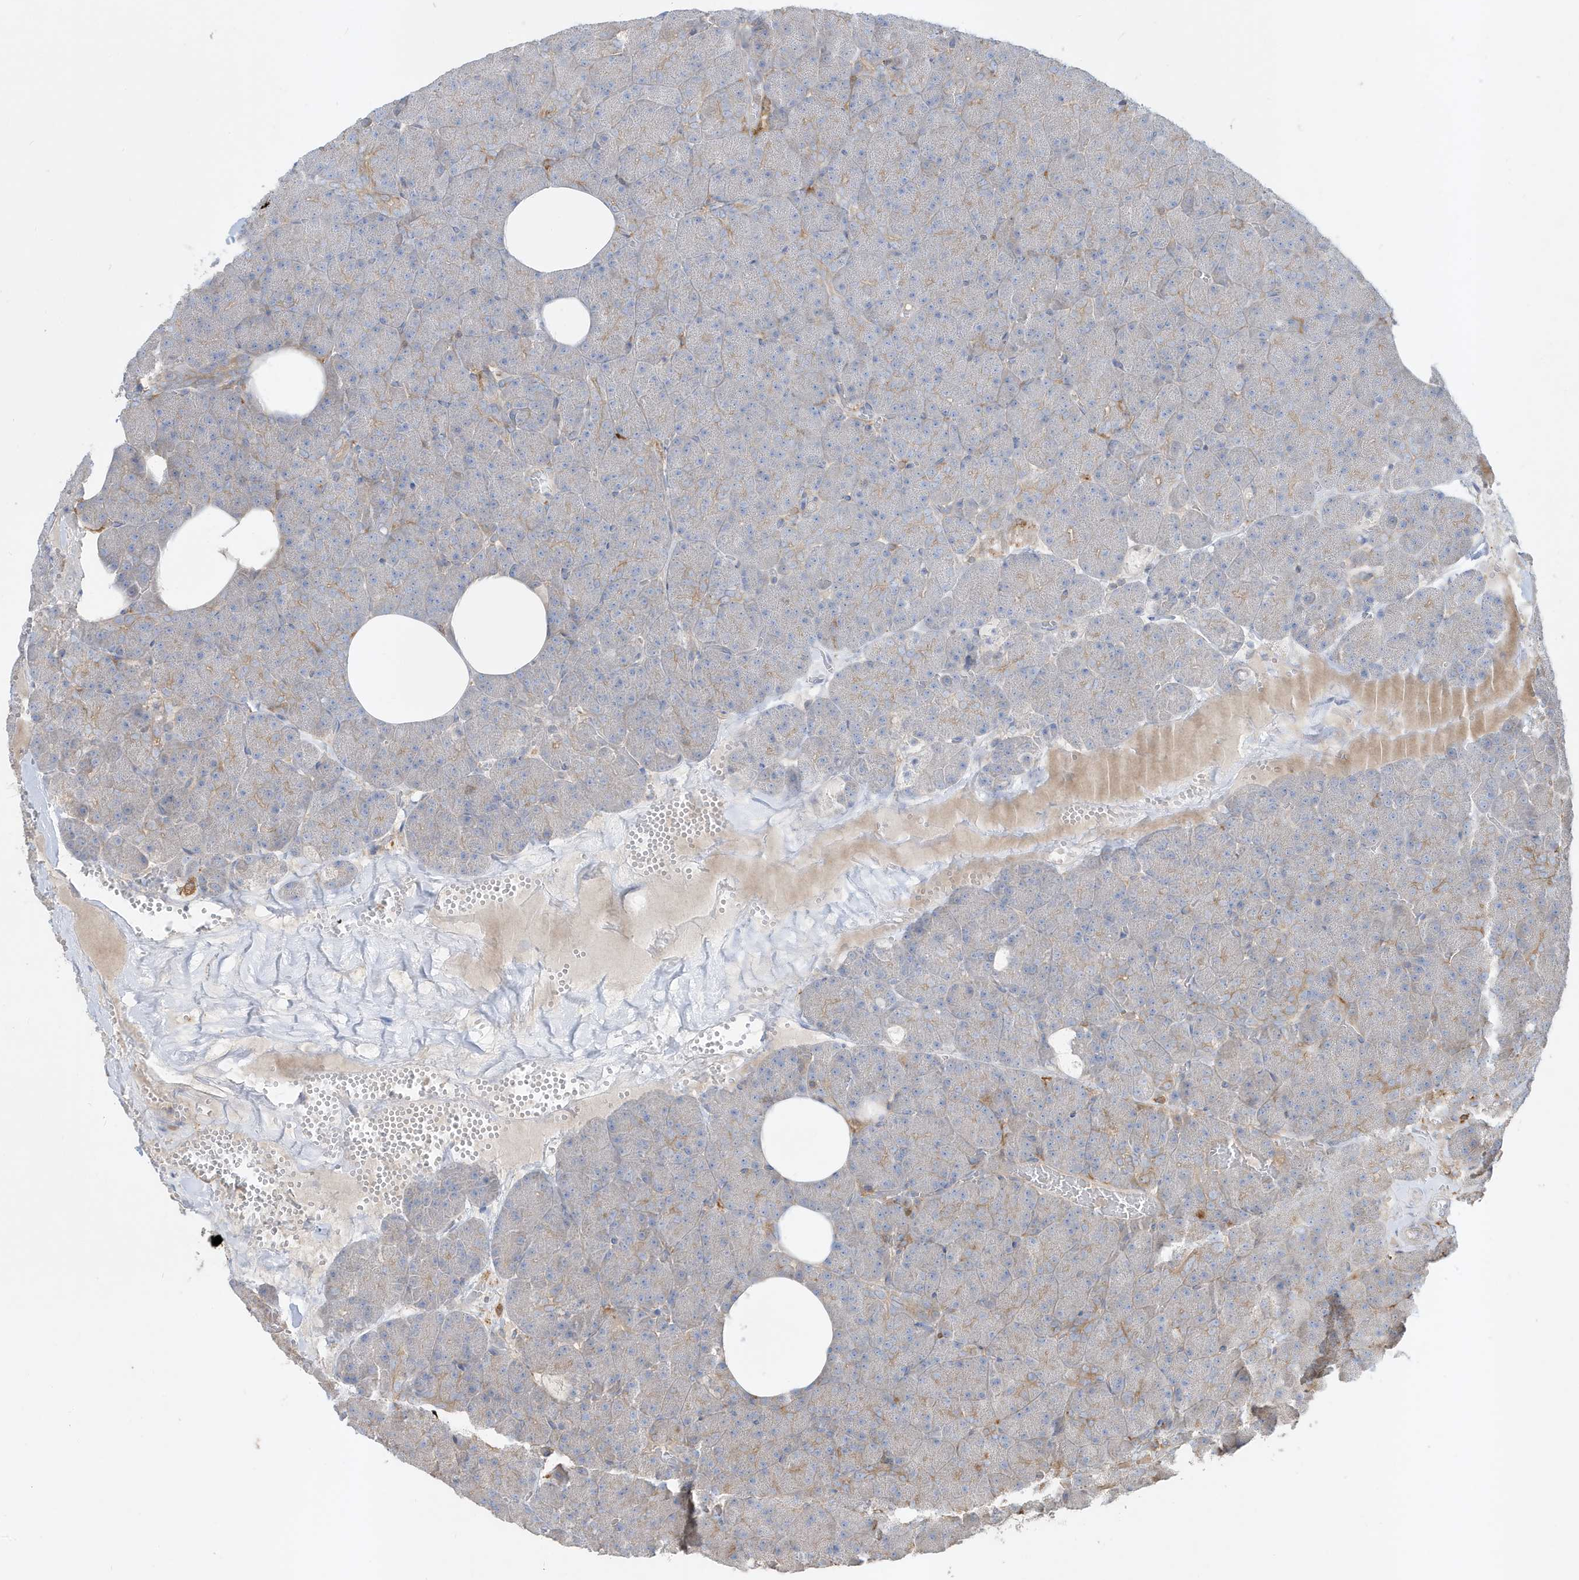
{"staining": {"intensity": "weak", "quantity": "<25%", "location": "cytoplasmic/membranous"}, "tissue": "pancreas", "cell_type": "Exocrine glandular cells", "image_type": "normal", "snomed": [{"axis": "morphology", "description": "Normal tissue, NOS"}, {"axis": "morphology", "description": "Carcinoid, malignant, NOS"}, {"axis": "topography", "description": "Pancreas"}], "caption": "Immunohistochemistry photomicrograph of benign pancreas: pancreas stained with DAB (3,3'-diaminobenzidine) exhibits no significant protein positivity in exocrine glandular cells. (DAB (3,3'-diaminobenzidine) immunohistochemistry visualized using brightfield microscopy, high magnification).", "gene": "ABTB1", "patient": {"sex": "female", "age": 35}}